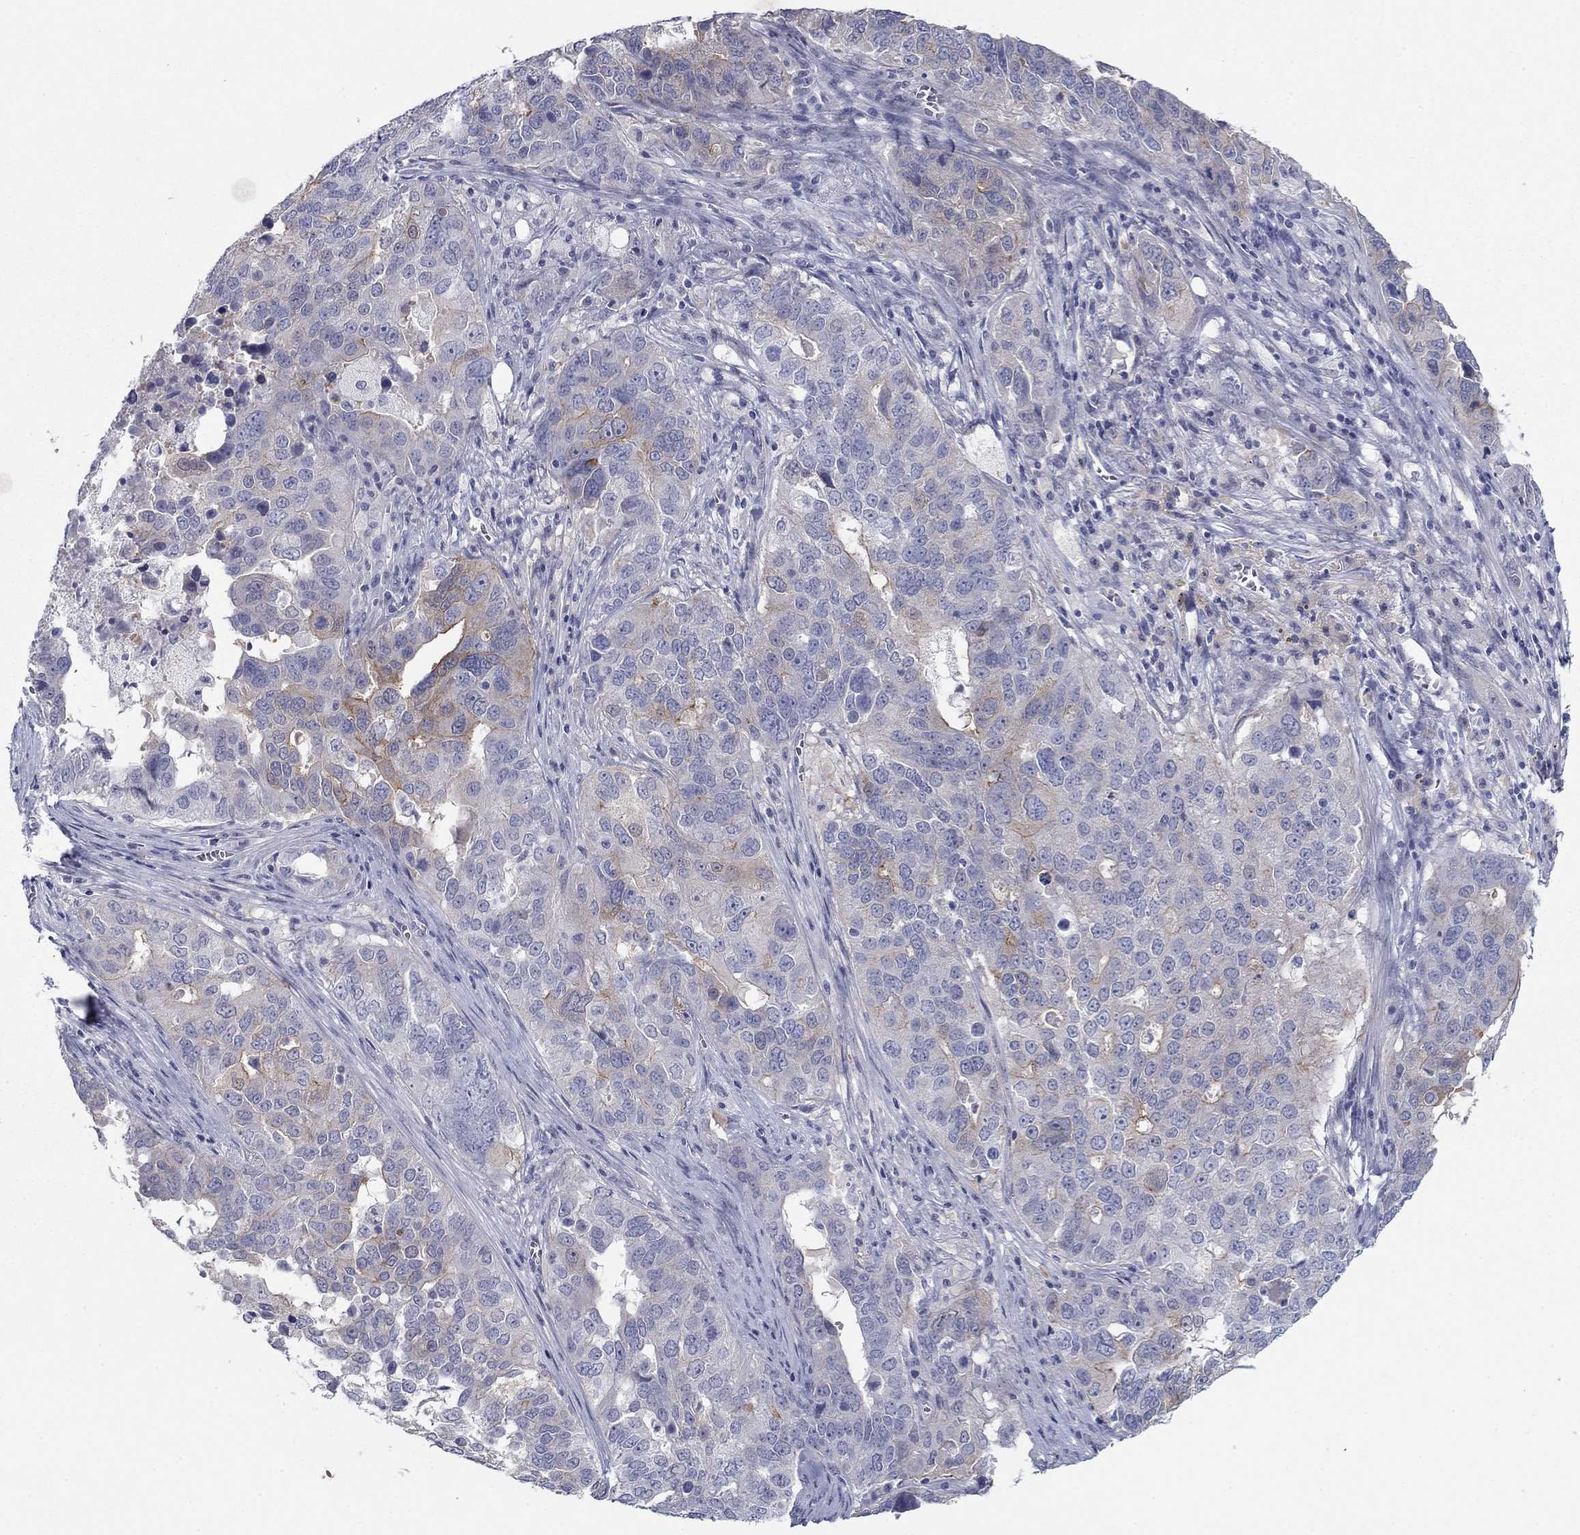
{"staining": {"intensity": "moderate", "quantity": "<25%", "location": "cytoplasmic/membranous"}, "tissue": "ovarian cancer", "cell_type": "Tumor cells", "image_type": "cancer", "snomed": [{"axis": "morphology", "description": "Carcinoma, endometroid"}, {"axis": "topography", "description": "Soft tissue"}, {"axis": "topography", "description": "Ovary"}], "caption": "DAB (3,3'-diaminobenzidine) immunohistochemical staining of ovarian cancer (endometroid carcinoma) shows moderate cytoplasmic/membranous protein expression in approximately <25% of tumor cells. Using DAB (brown) and hematoxylin (blue) stains, captured at high magnification using brightfield microscopy.", "gene": "PLS1", "patient": {"sex": "female", "age": 52}}